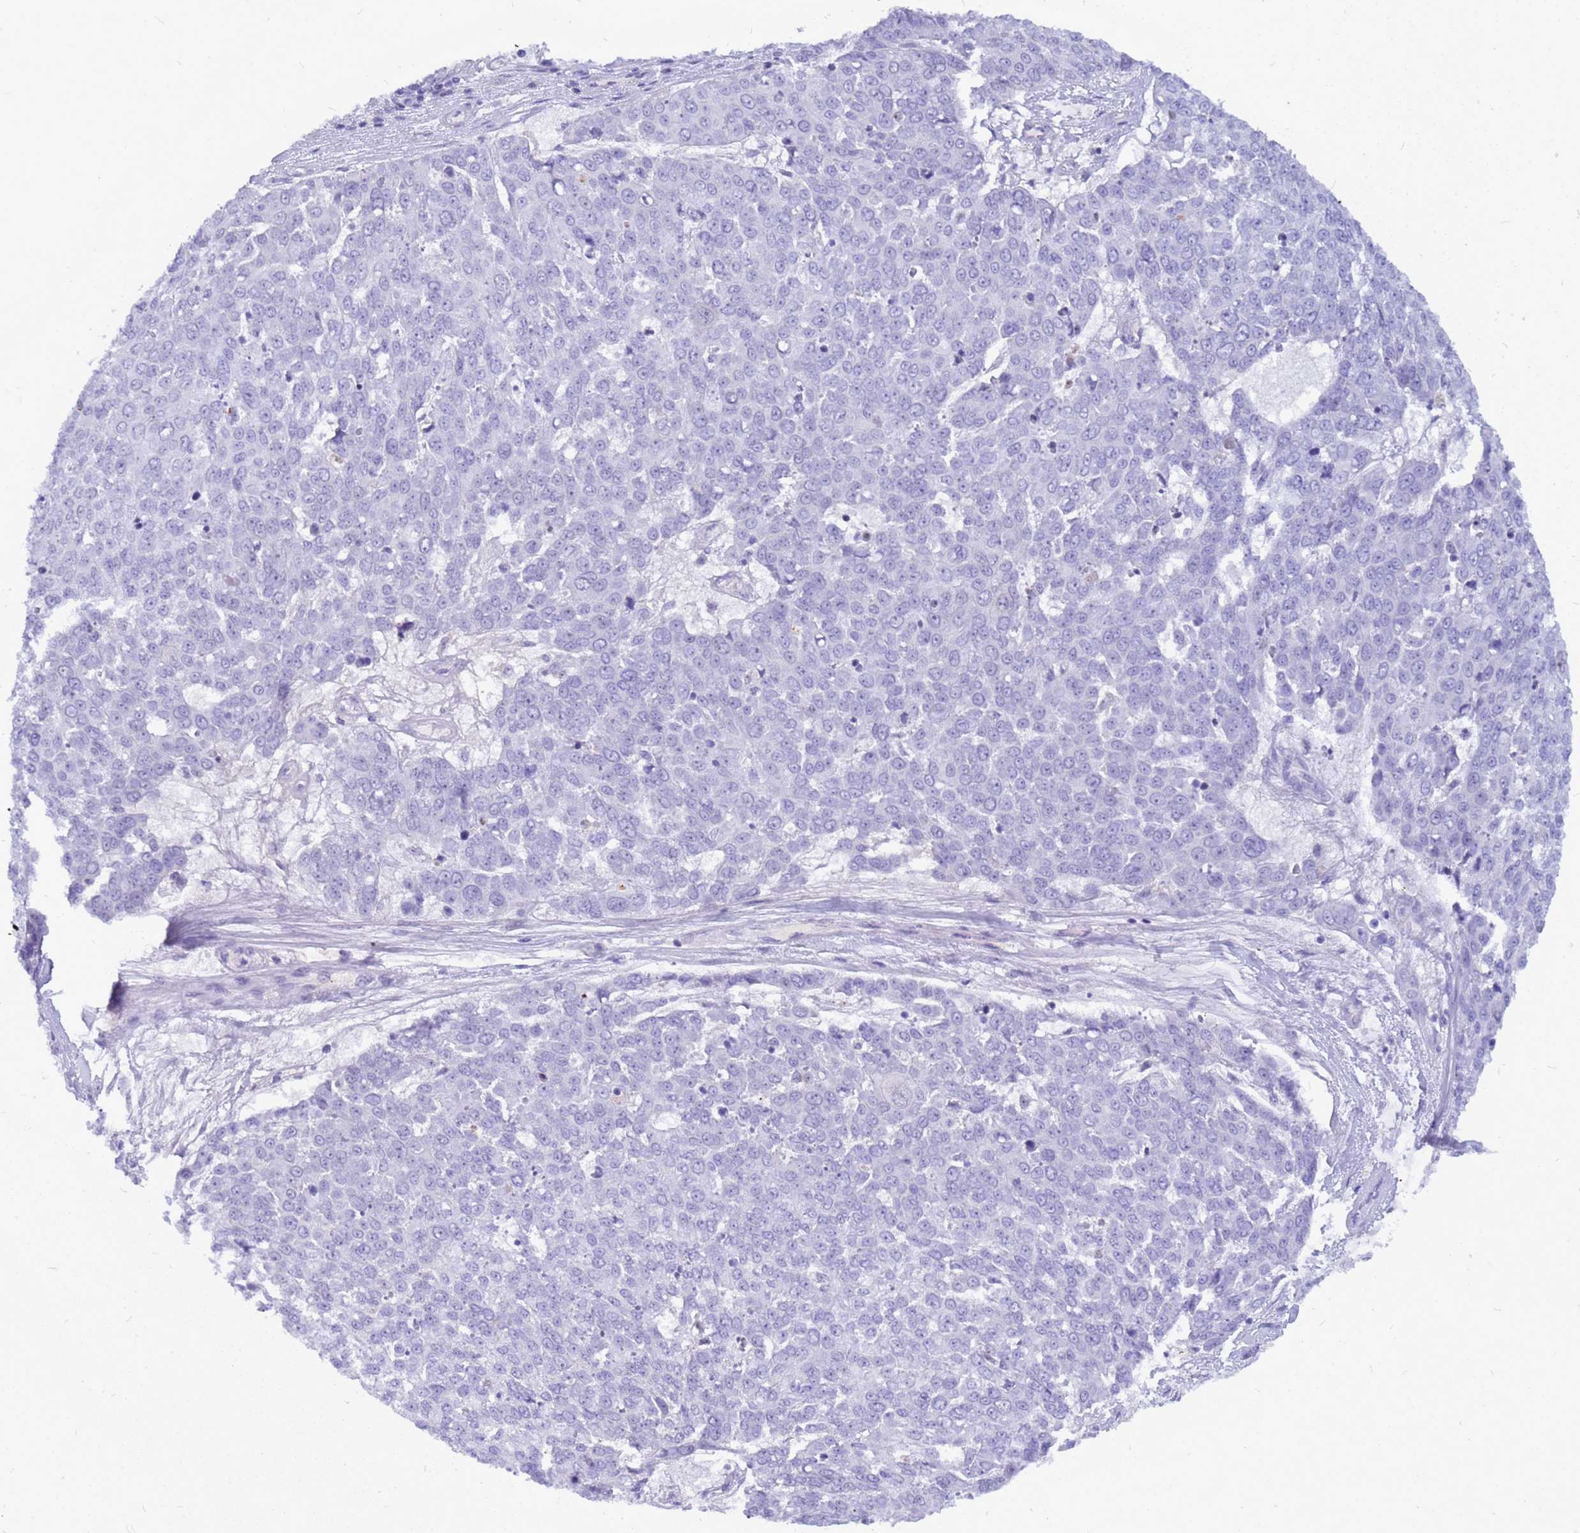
{"staining": {"intensity": "negative", "quantity": "none", "location": "none"}, "tissue": "skin cancer", "cell_type": "Tumor cells", "image_type": "cancer", "snomed": [{"axis": "morphology", "description": "Squamous cell carcinoma, NOS"}, {"axis": "topography", "description": "Skin"}], "caption": "Image shows no protein expression in tumor cells of skin squamous cell carcinoma tissue.", "gene": "DMRTC2", "patient": {"sex": "male", "age": 71}}